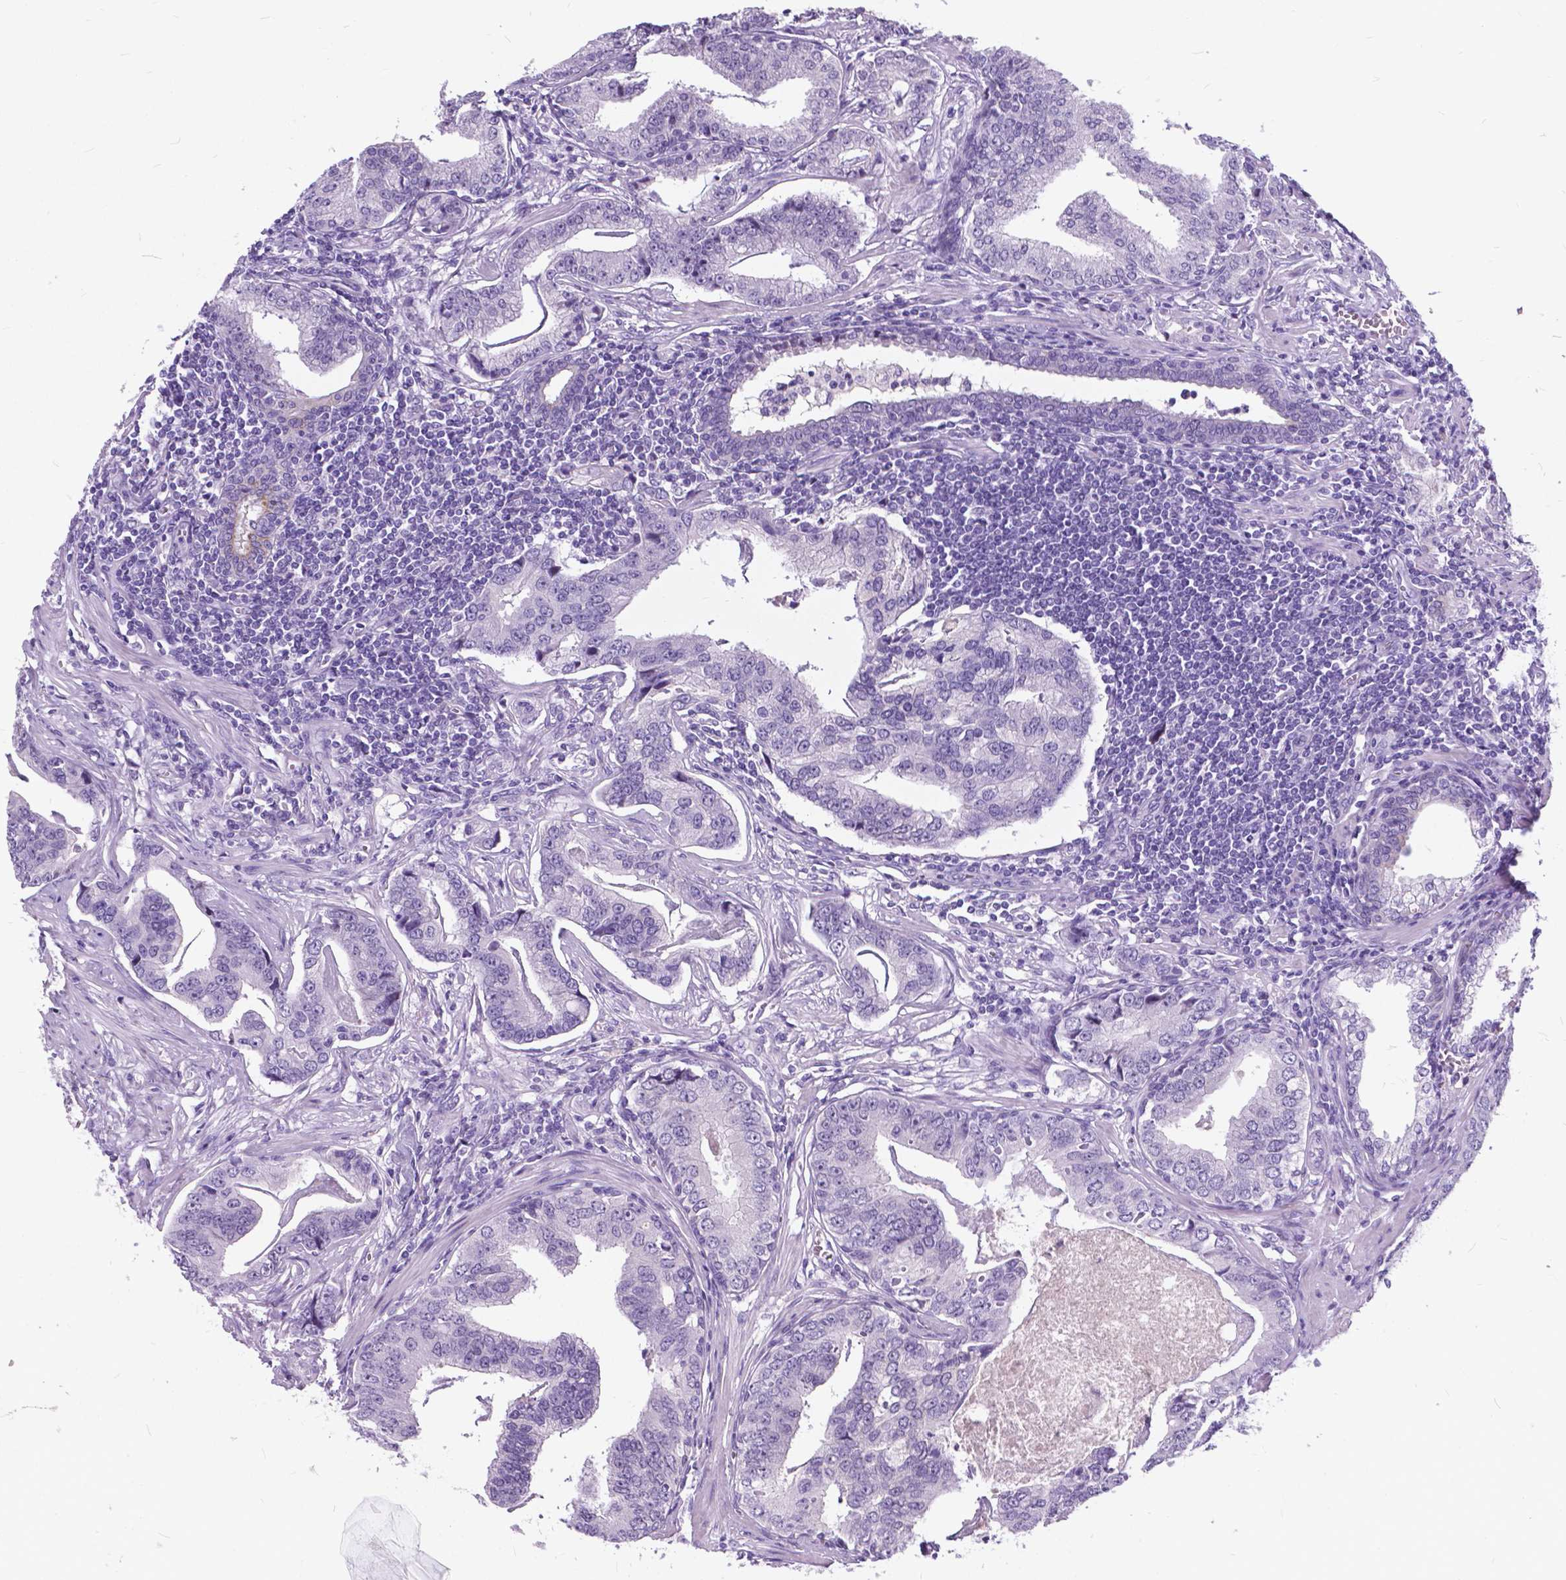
{"staining": {"intensity": "negative", "quantity": "none", "location": "none"}, "tissue": "prostate cancer", "cell_type": "Tumor cells", "image_type": "cancer", "snomed": [{"axis": "morphology", "description": "Adenocarcinoma, NOS"}, {"axis": "topography", "description": "Prostate"}], "caption": "An immunohistochemistry micrograph of prostate cancer is shown. There is no staining in tumor cells of prostate cancer.", "gene": "BSND", "patient": {"sex": "male", "age": 64}}